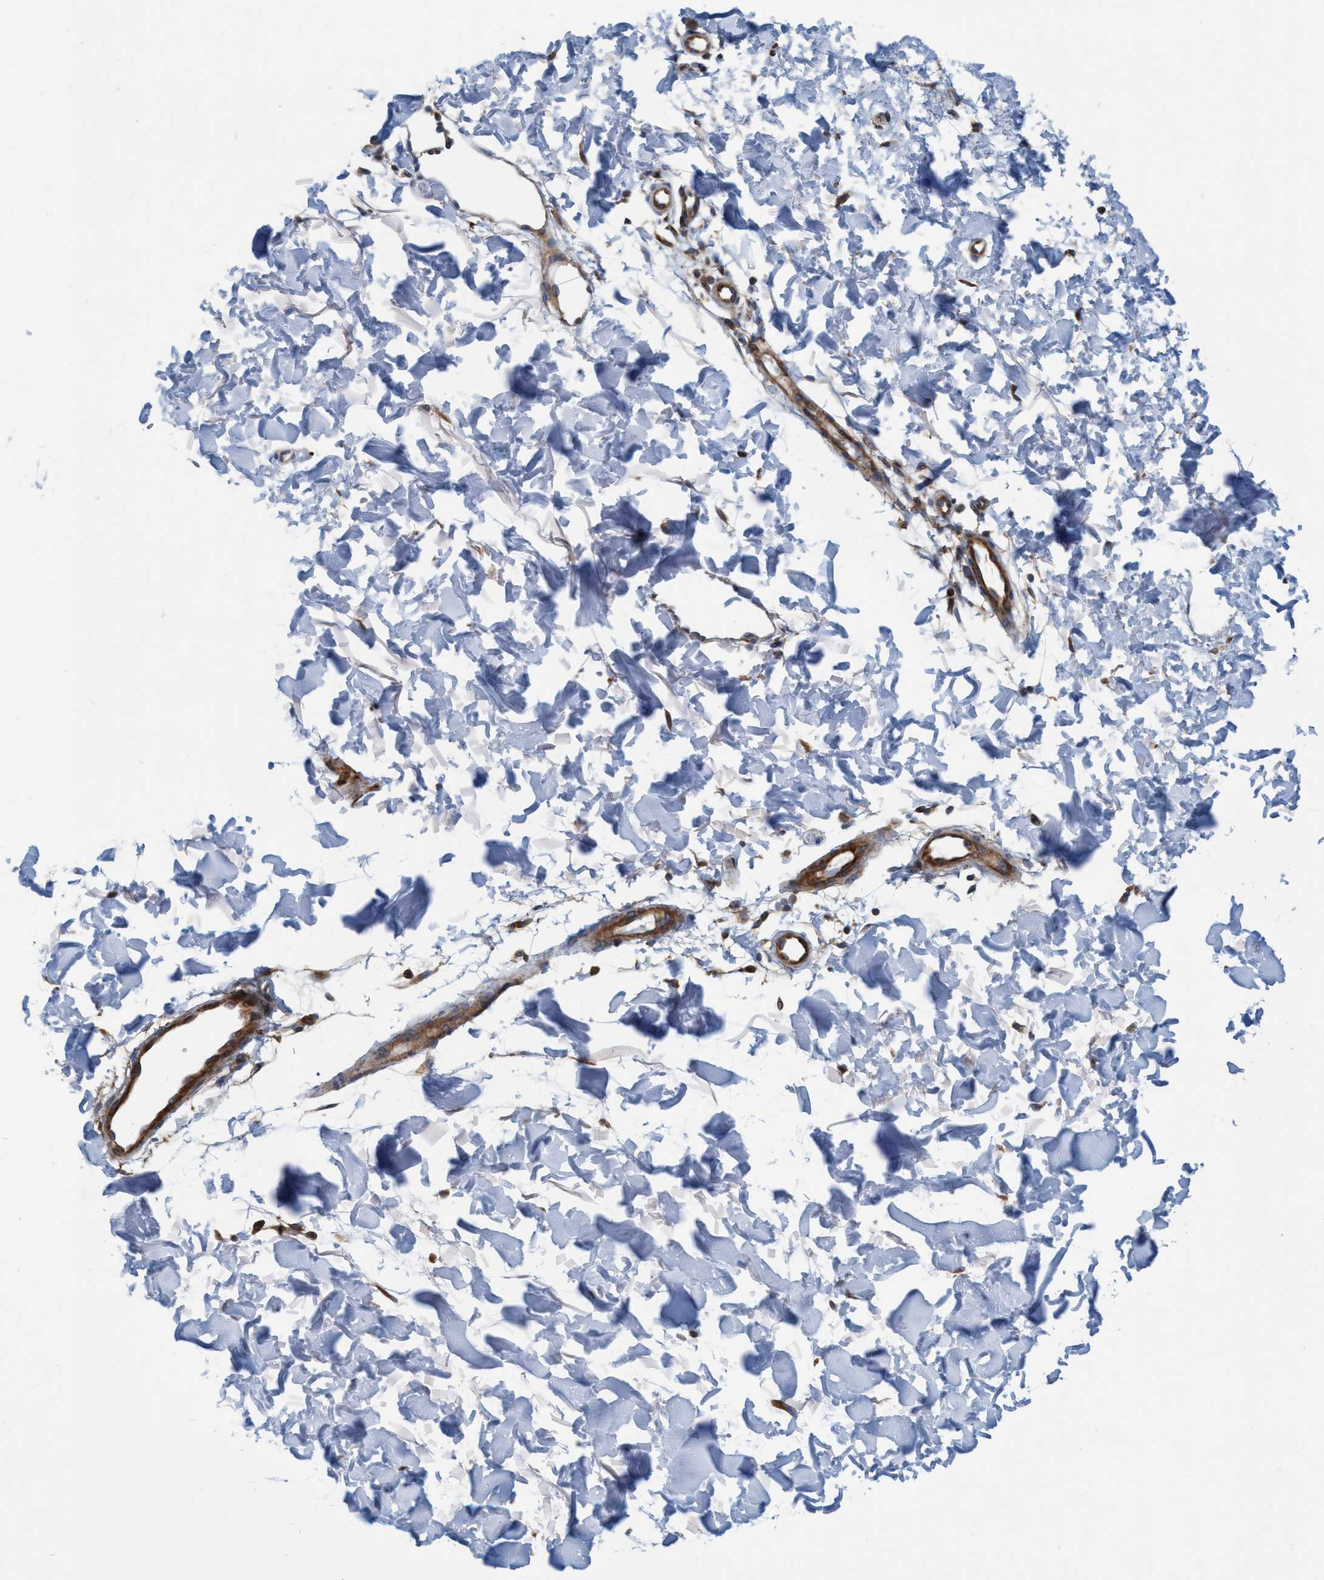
{"staining": {"intensity": "moderate", "quantity": ">75%", "location": "cytoplasmic/membranous"}, "tissue": "skin", "cell_type": "Fibroblasts", "image_type": "normal", "snomed": [{"axis": "morphology", "description": "Normal tissue, NOS"}, {"axis": "morphology", "description": "Malignant melanoma, NOS"}, {"axis": "topography", "description": "Skin"}], "caption": "High-power microscopy captured an IHC photomicrograph of normal skin, revealing moderate cytoplasmic/membranous positivity in about >75% of fibroblasts. (IHC, brightfield microscopy, high magnification).", "gene": "SLC16A3", "patient": {"sex": "male", "age": 83}}